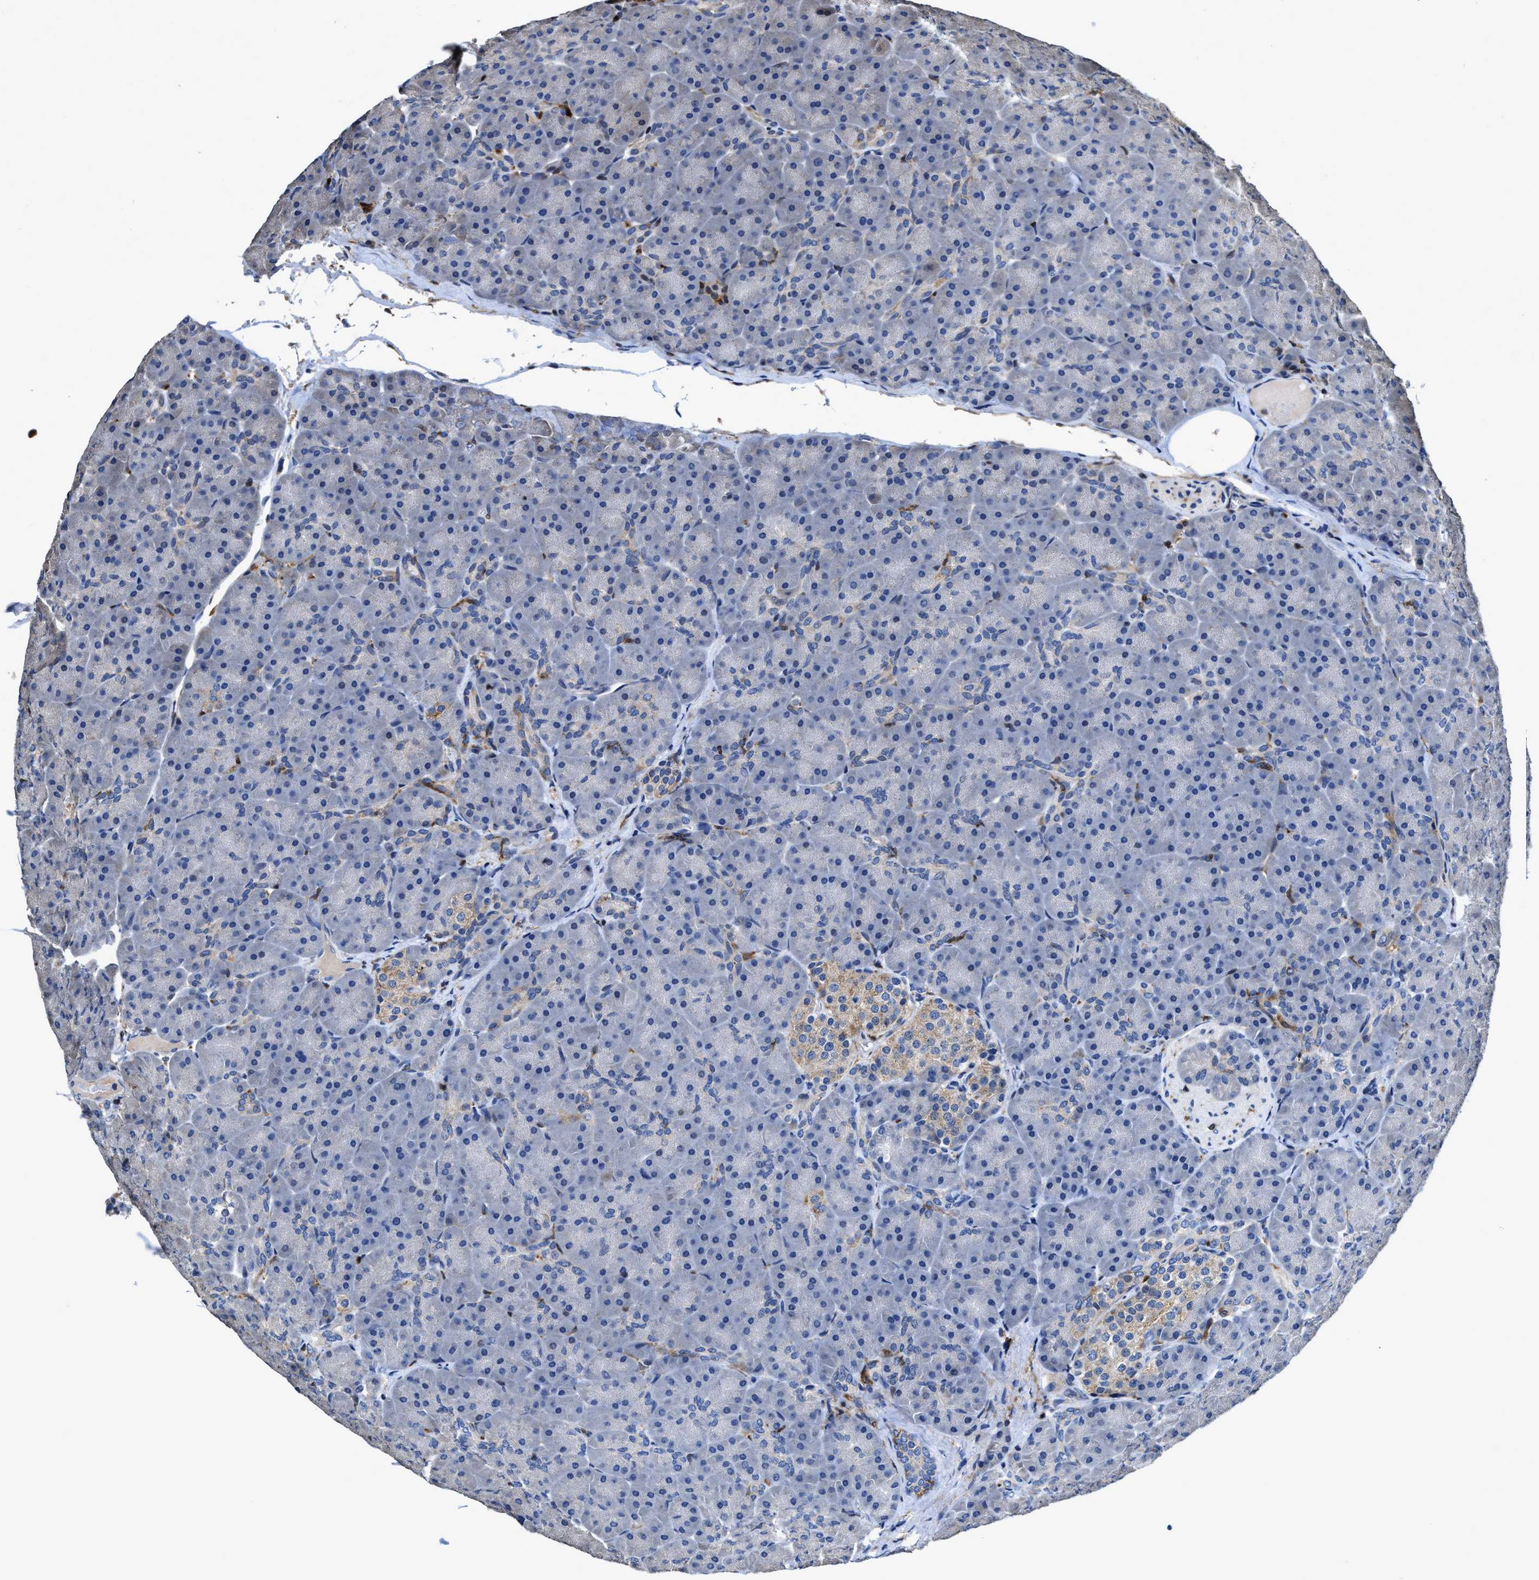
{"staining": {"intensity": "negative", "quantity": "none", "location": "none"}, "tissue": "pancreas", "cell_type": "Exocrine glandular cells", "image_type": "normal", "snomed": [{"axis": "morphology", "description": "Normal tissue, NOS"}, {"axis": "topography", "description": "Pancreas"}], "caption": "Exocrine glandular cells show no significant expression in benign pancreas. Nuclei are stained in blue.", "gene": "RGS10", "patient": {"sex": "male", "age": 66}}